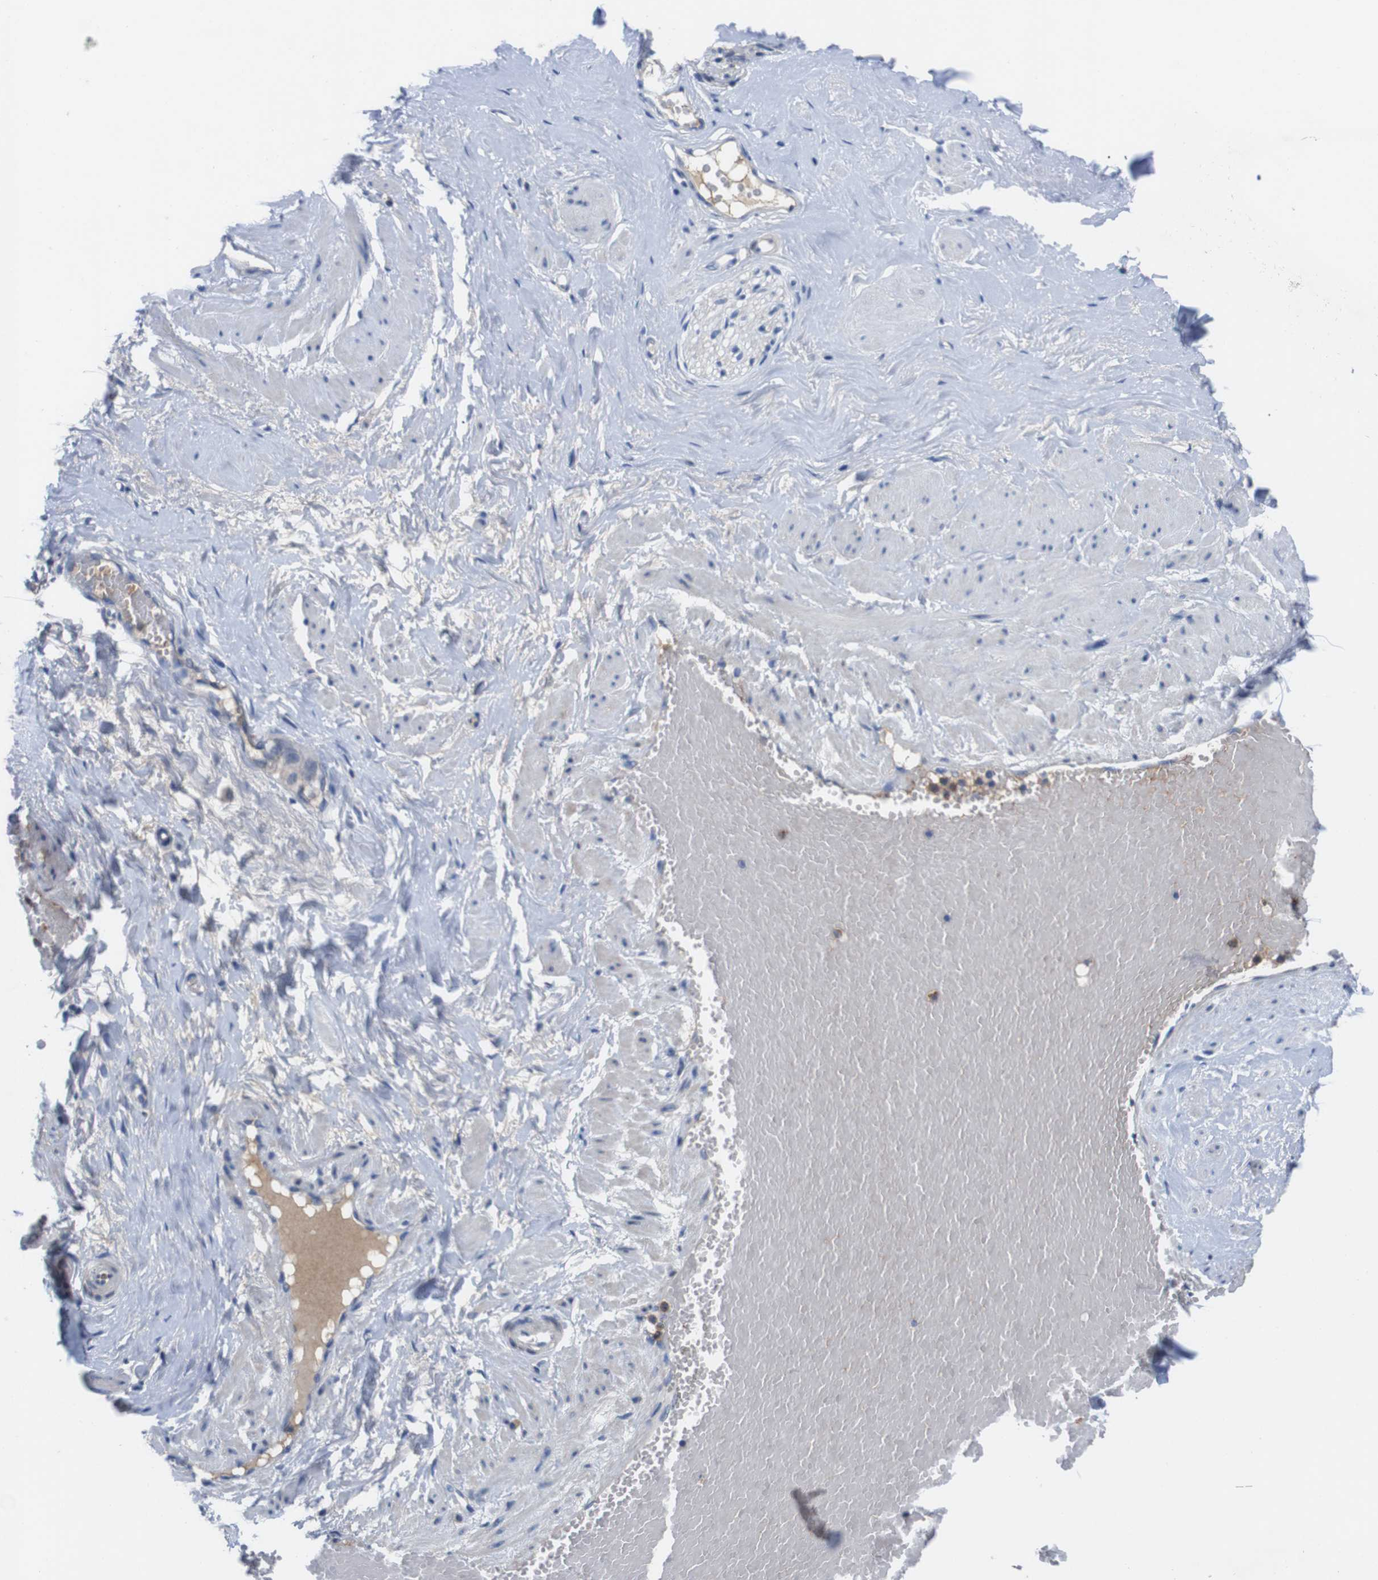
{"staining": {"intensity": "negative", "quantity": "none", "location": "none"}, "tissue": "adipose tissue", "cell_type": "Adipocytes", "image_type": "normal", "snomed": [{"axis": "morphology", "description": "Normal tissue, NOS"}, {"axis": "topography", "description": "Soft tissue"}, {"axis": "topography", "description": "Vascular tissue"}], "caption": "Human adipose tissue stained for a protein using IHC exhibits no staining in adipocytes.", "gene": "C1RL", "patient": {"sex": "female", "age": 35}}